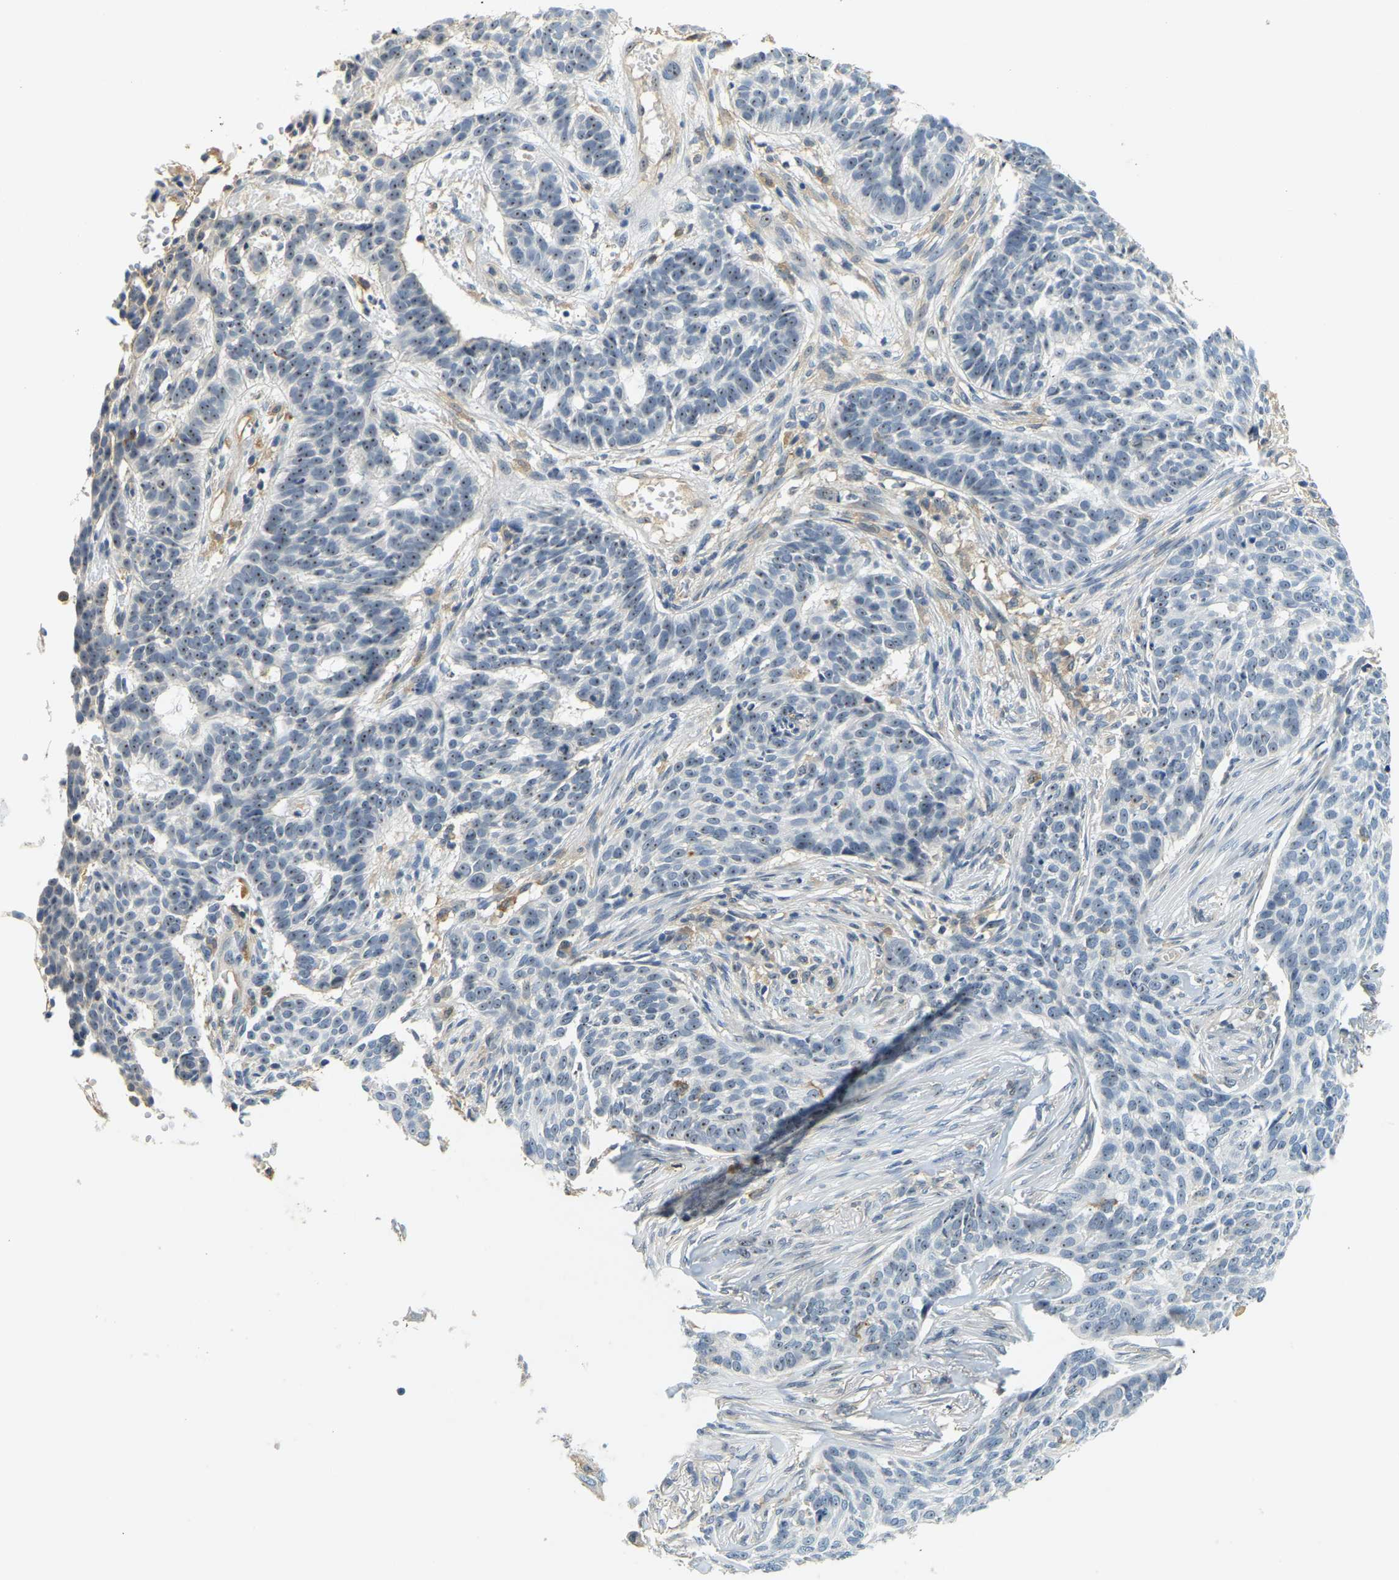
{"staining": {"intensity": "weak", "quantity": ">75%", "location": "nuclear"}, "tissue": "skin cancer", "cell_type": "Tumor cells", "image_type": "cancer", "snomed": [{"axis": "morphology", "description": "Basal cell carcinoma"}, {"axis": "topography", "description": "Skin"}], "caption": "Protein analysis of skin basal cell carcinoma tissue demonstrates weak nuclear staining in about >75% of tumor cells. The staining was performed using DAB to visualize the protein expression in brown, while the nuclei were stained in blue with hematoxylin (Magnification: 20x).", "gene": "RRP1", "patient": {"sex": "male", "age": 85}}